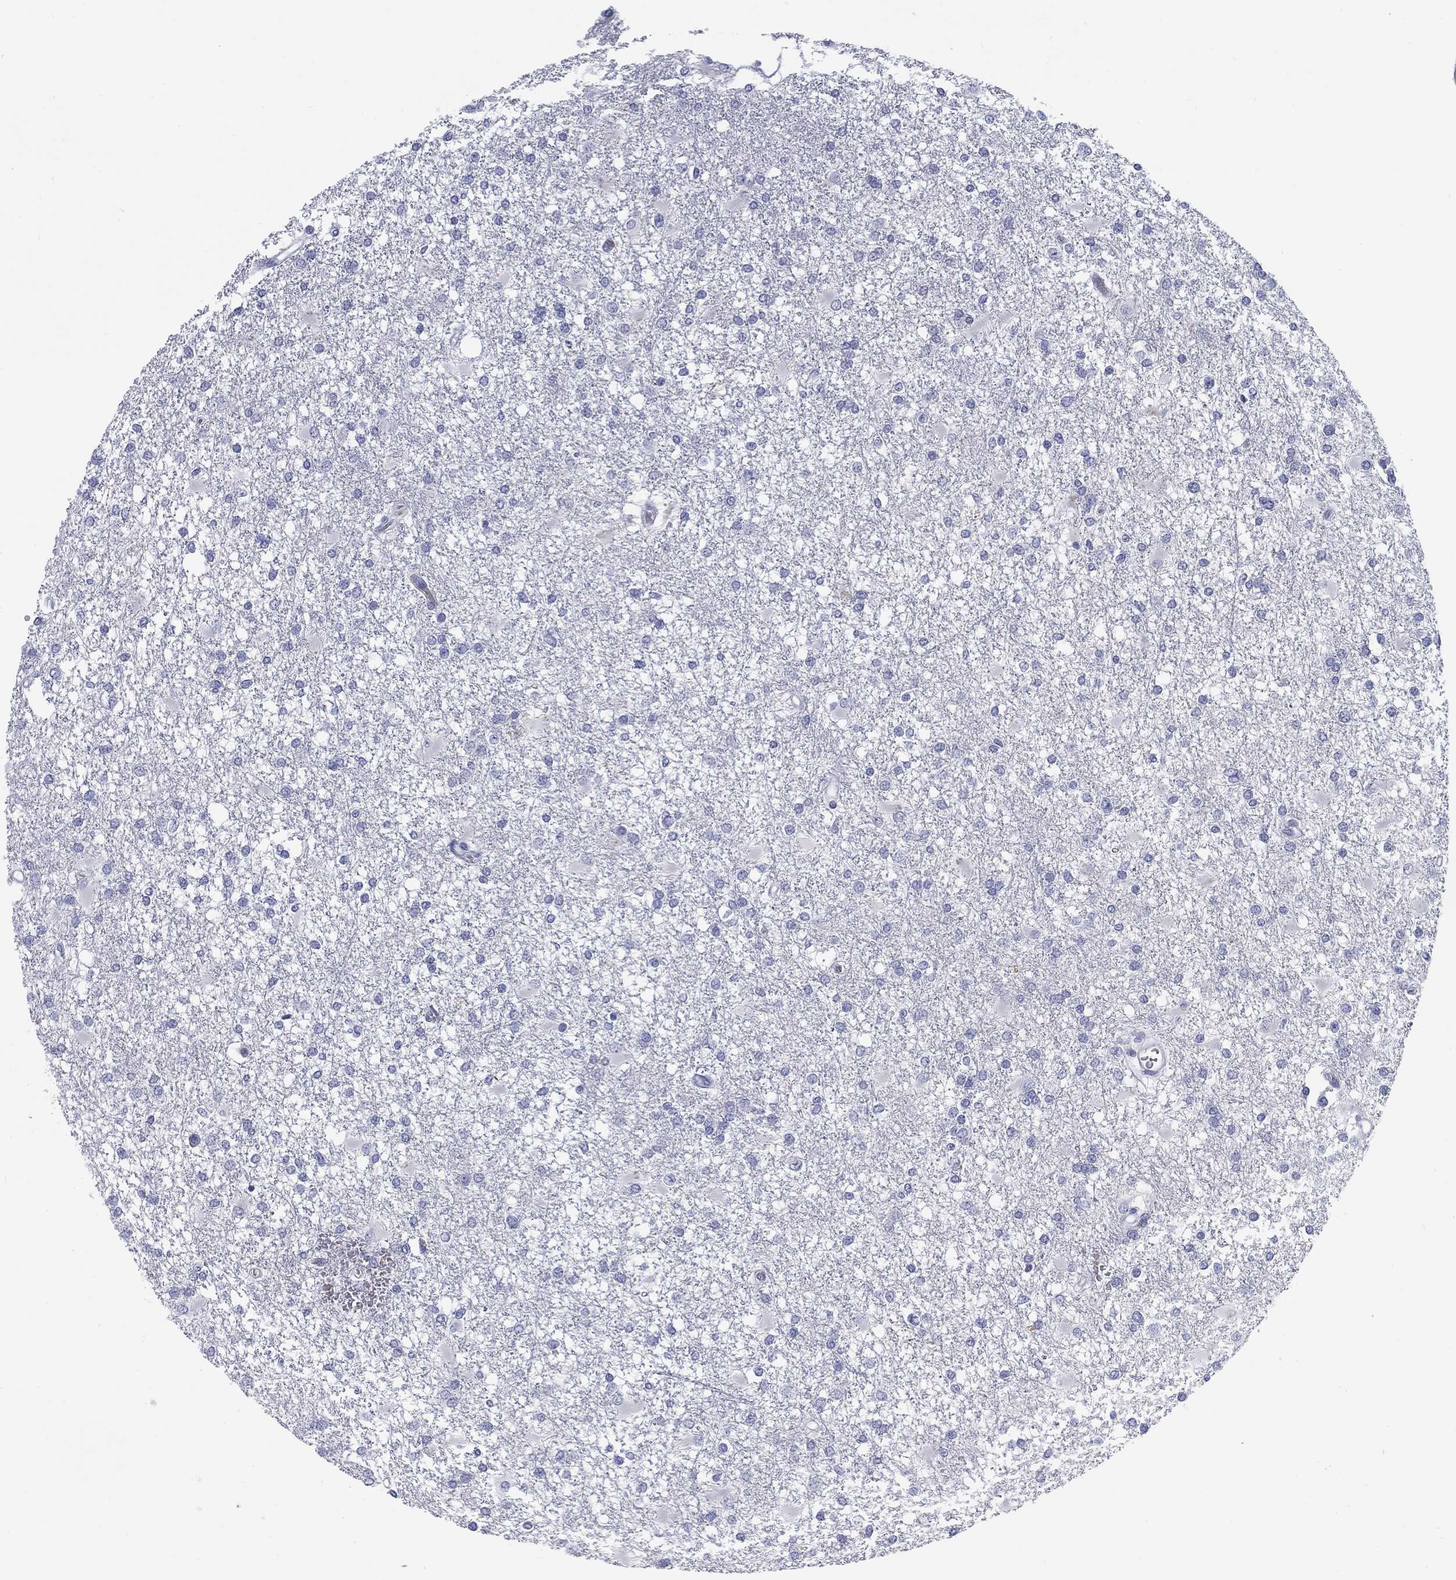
{"staining": {"intensity": "negative", "quantity": "none", "location": "none"}, "tissue": "glioma", "cell_type": "Tumor cells", "image_type": "cancer", "snomed": [{"axis": "morphology", "description": "Glioma, malignant, High grade"}, {"axis": "topography", "description": "Cerebral cortex"}], "caption": "The photomicrograph displays no significant expression in tumor cells of malignant high-grade glioma.", "gene": "CALB1", "patient": {"sex": "male", "age": 79}}